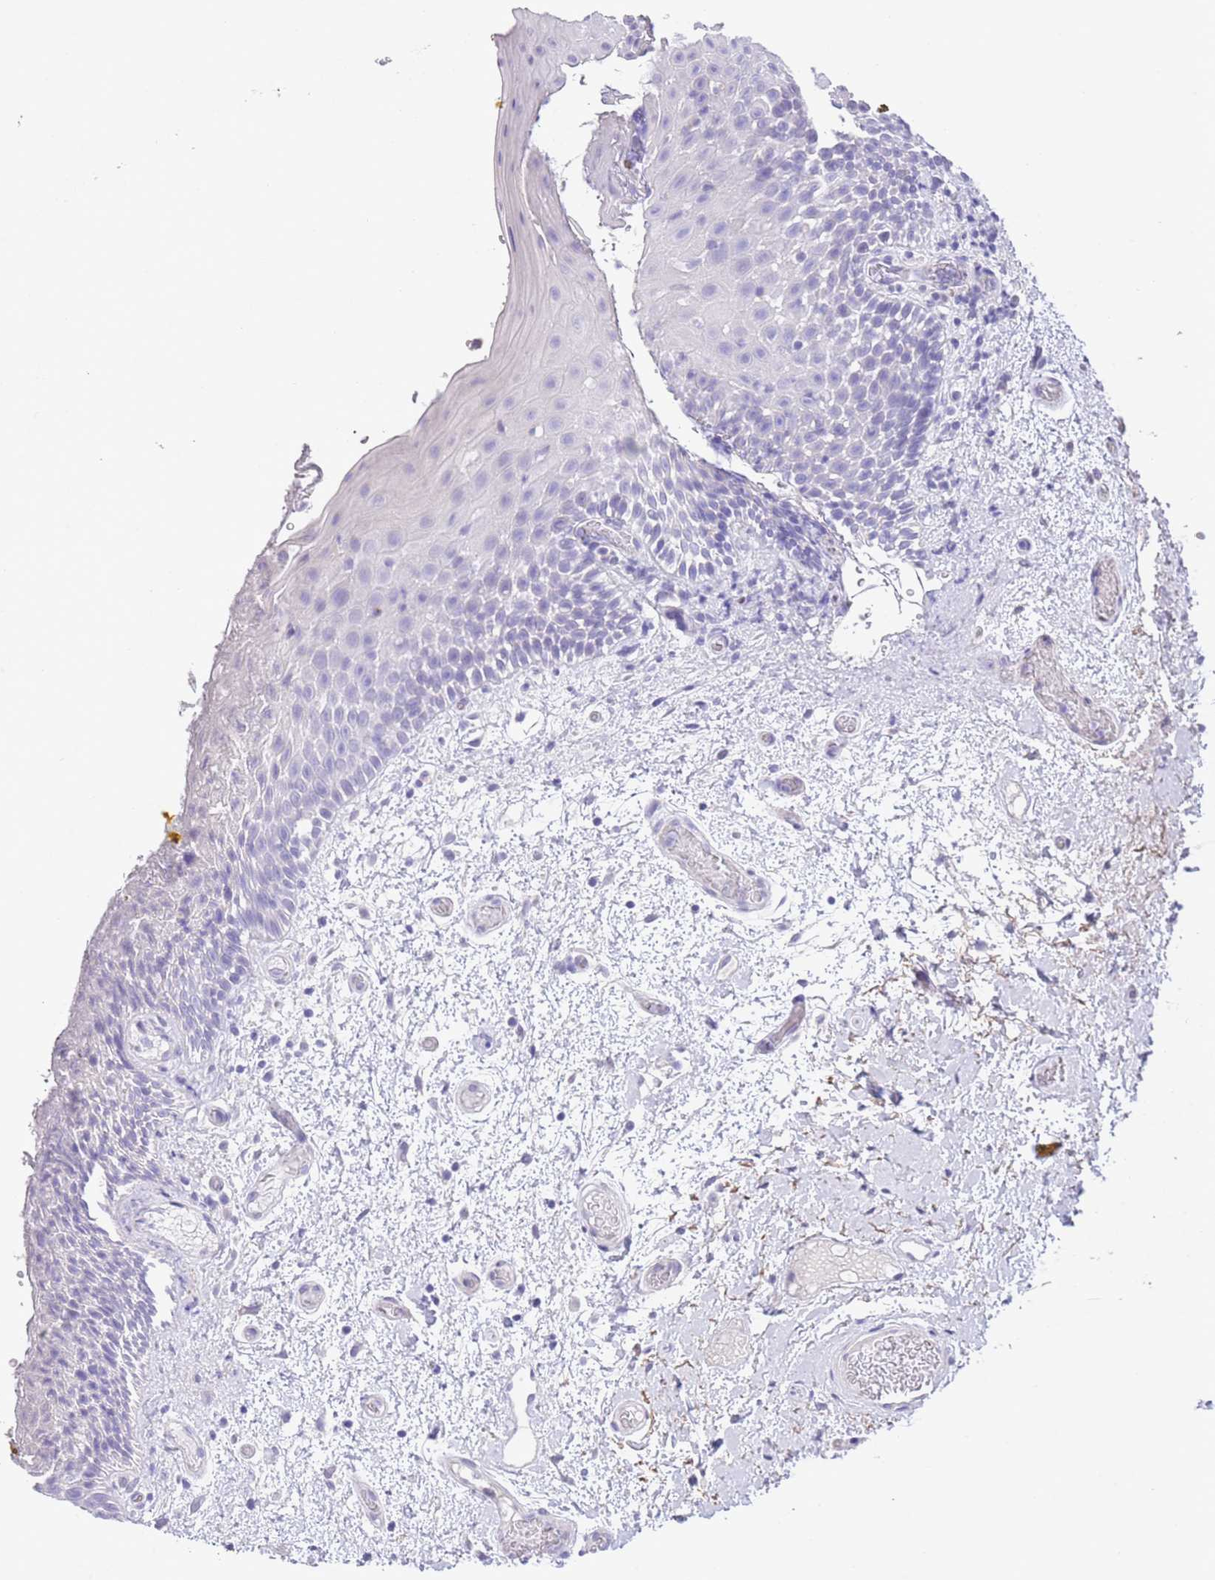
{"staining": {"intensity": "negative", "quantity": "none", "location": "none"}, "tissue": "oral mucosa", "cell_type": "Squamous epithelial cells", "image_type": "normal", "snomed": [{"axis": "morphology", "description": "Normal tissue, NOS"}, {"axis": "morphology", "description": "Squamous cell carcinoma, NOS"}, {"axis": "topography", "description": "Oral tissue"}, {"axis": "topography", "description": "Tounge, NOS"}, {"axis": "topography", "description": "Head-Neck"}], "caption": "The micrograph reveals no staining of squamous epithelial cells in benign oral mucosa.", "gene": "RAI2", "patient": {"sex": "male", "age": 76}}